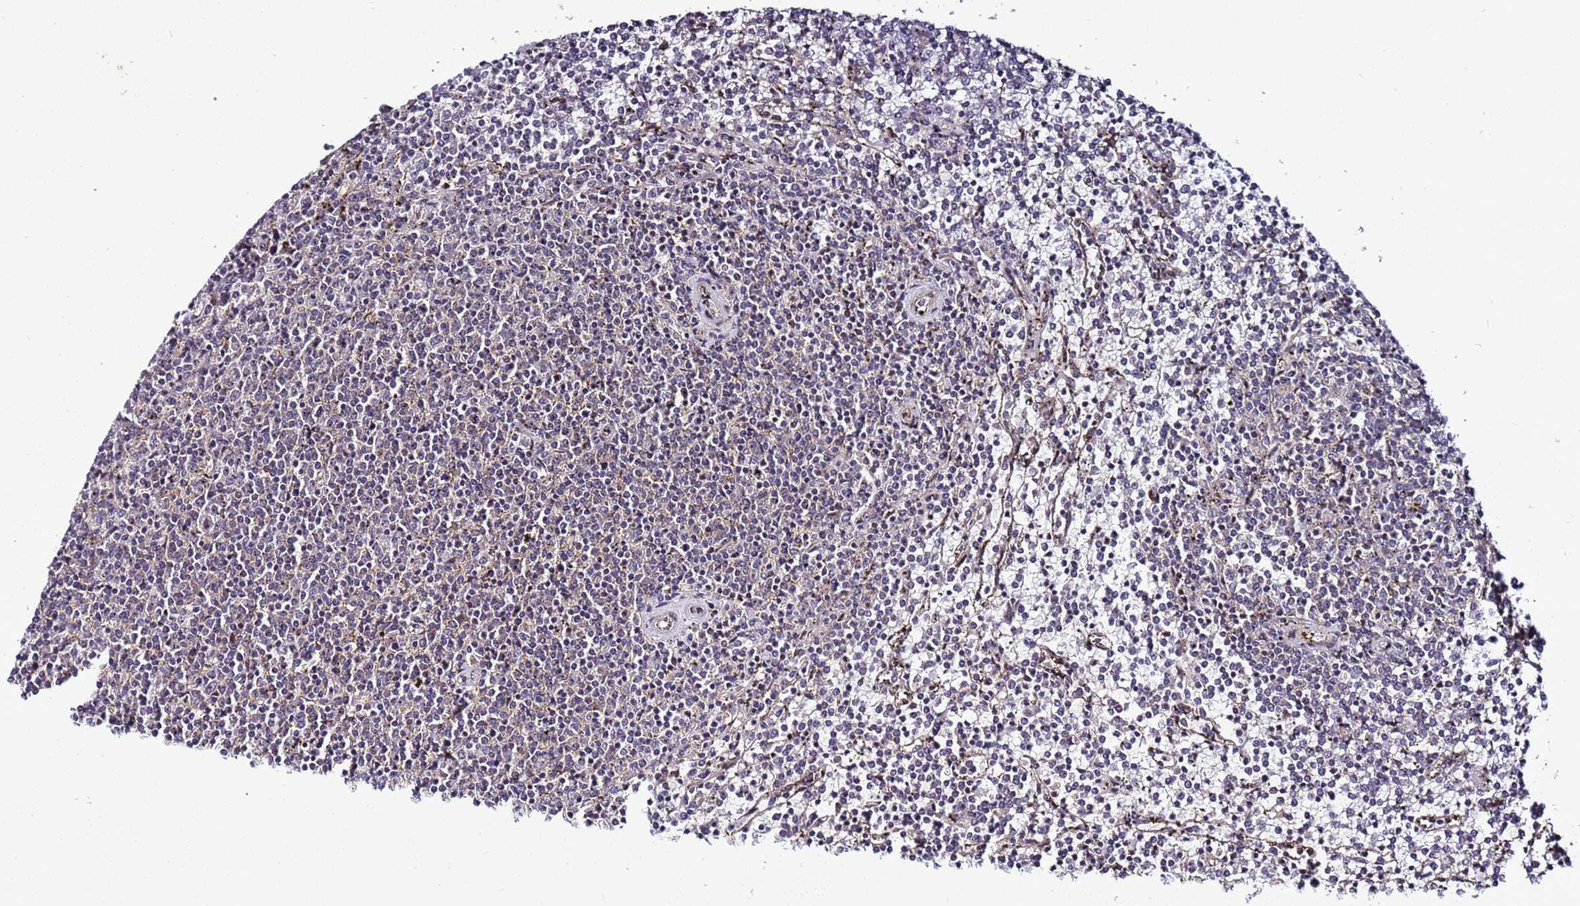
{"staining": {"intensity": "negative", "quantity": "none", "location": "none"}, "tissue": "lymphoma", "cell_type": "Tumor cells", "image_type": "cancer", "snomed": [{"axis": "morphology", "description": "Malignant lymphoma, non-Hodgkin's type, Low grade"}, {"axis": "topography", "description": "Spleen"}], "caption": "Immunohistochemistry of human low-grade malignant lymphoma, non-Hodgkin's type displays no staining in tumor cells.", "gene": "PSMA7", "patient": {"sex": "female", "age": 50}}